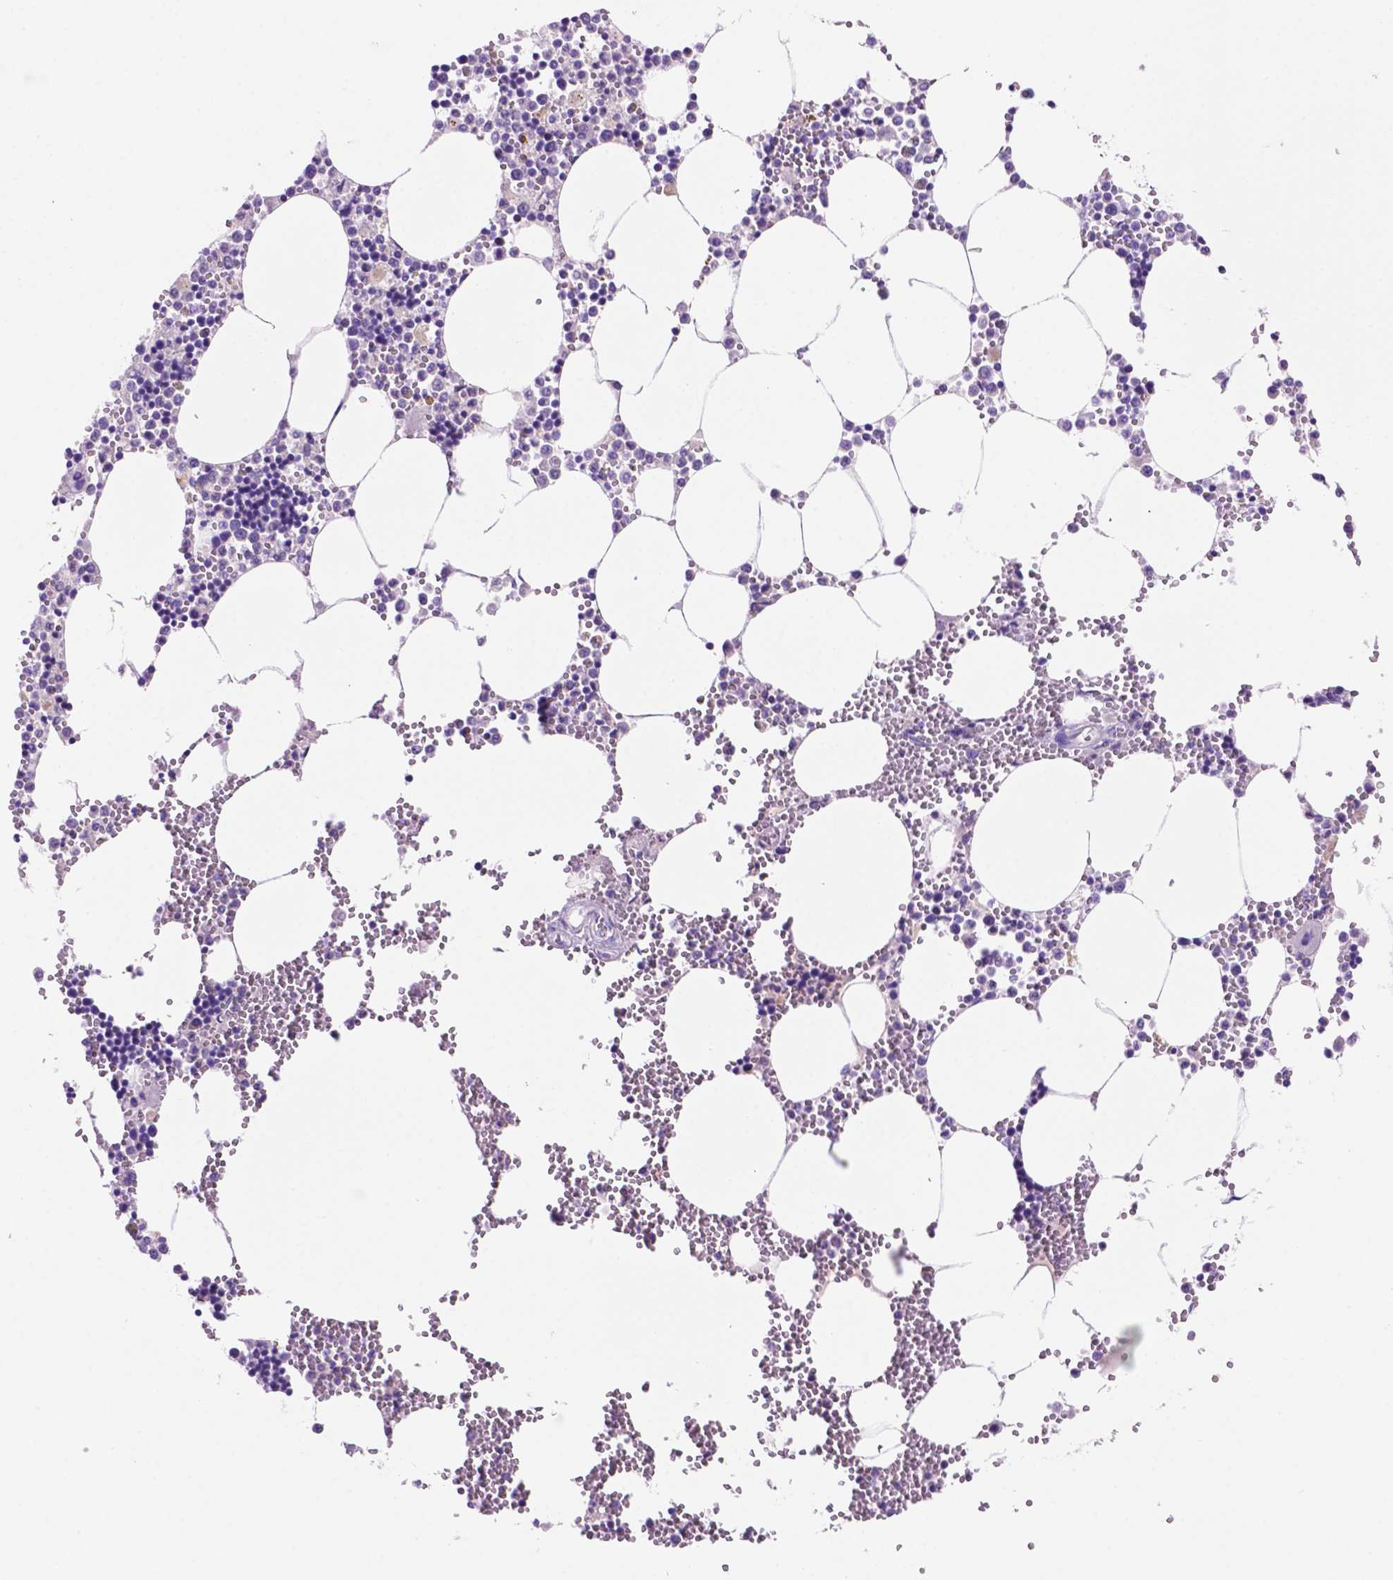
{"staining": {"intensity": "negative", "quantity": "none", "location": "none"}, "tissue": "bone marrow", "cell_type": "Hematopoietic cells", "image_type": "normal", "snomed": [{"axis": "morphology", "description": "Normal tissue, NOS"}, {"axis": "topography", "description": "Bone marrow"}], "caption": "Immunohistochemistry micrograph of normal human bone marrow stained for a protein (brown), which exhibits no staining in hematopoietic cells.", "gene": "FOXB2", "patient": {"sex": "male", "age": 54}}